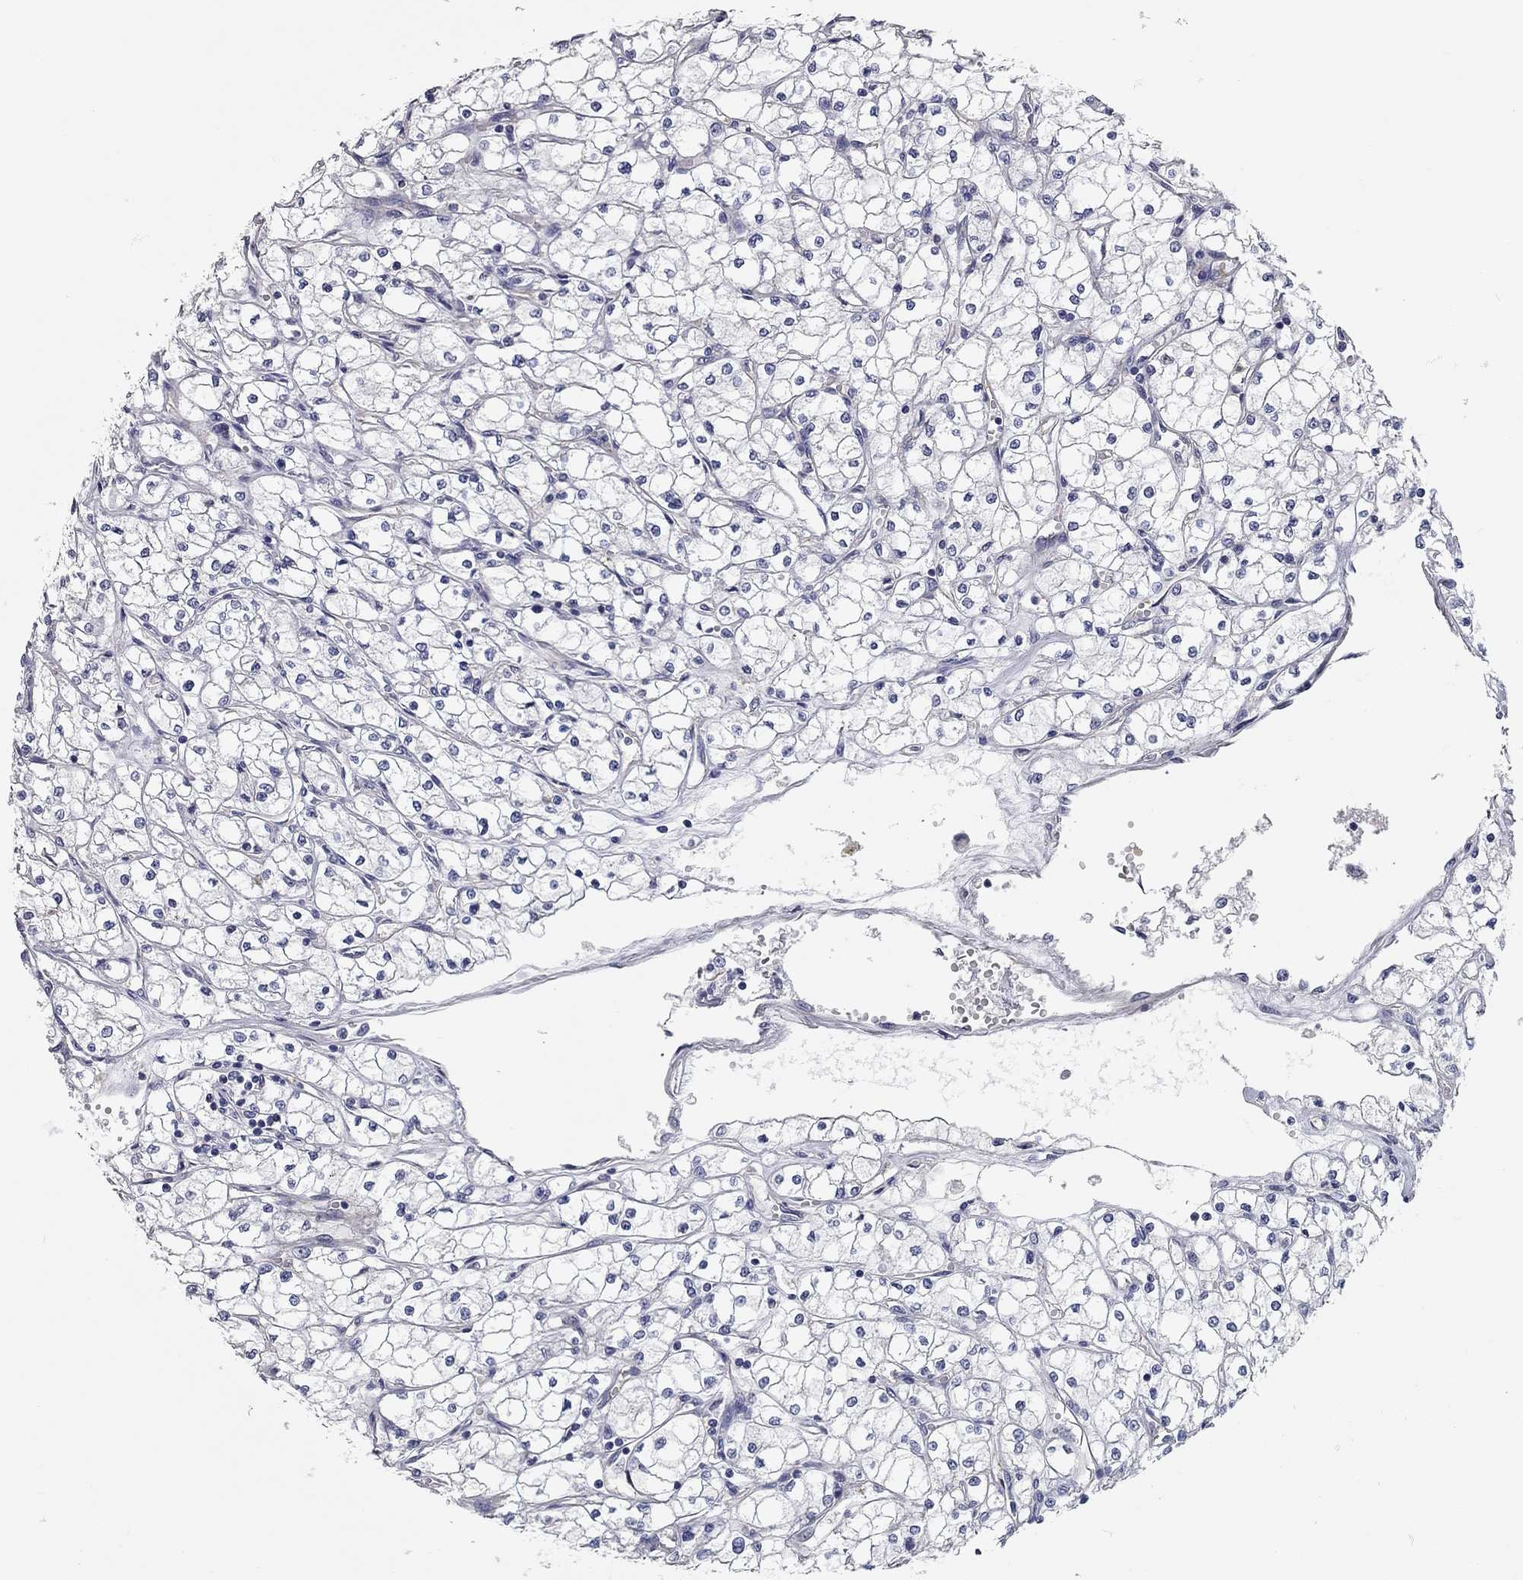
{"staining": {"intensity": "negative", "quantity": "none", "location": "none"}, "tissue": "renal cancer", "cell_type": "Tumor cells", "image_type": "cancer", "snomed": [{"axis": "morphology", "description": "Adenocarcinoma, NOS"}, {"axis": "topography", "description": "Kidney"}], "caption": "Adenocarcinoma (renal) stained for a protein using immunohistochemistry demonstrates no positivity tumor cells.", "gene": "C10orf90", "patient": {"sex": "male", "age": 67}}